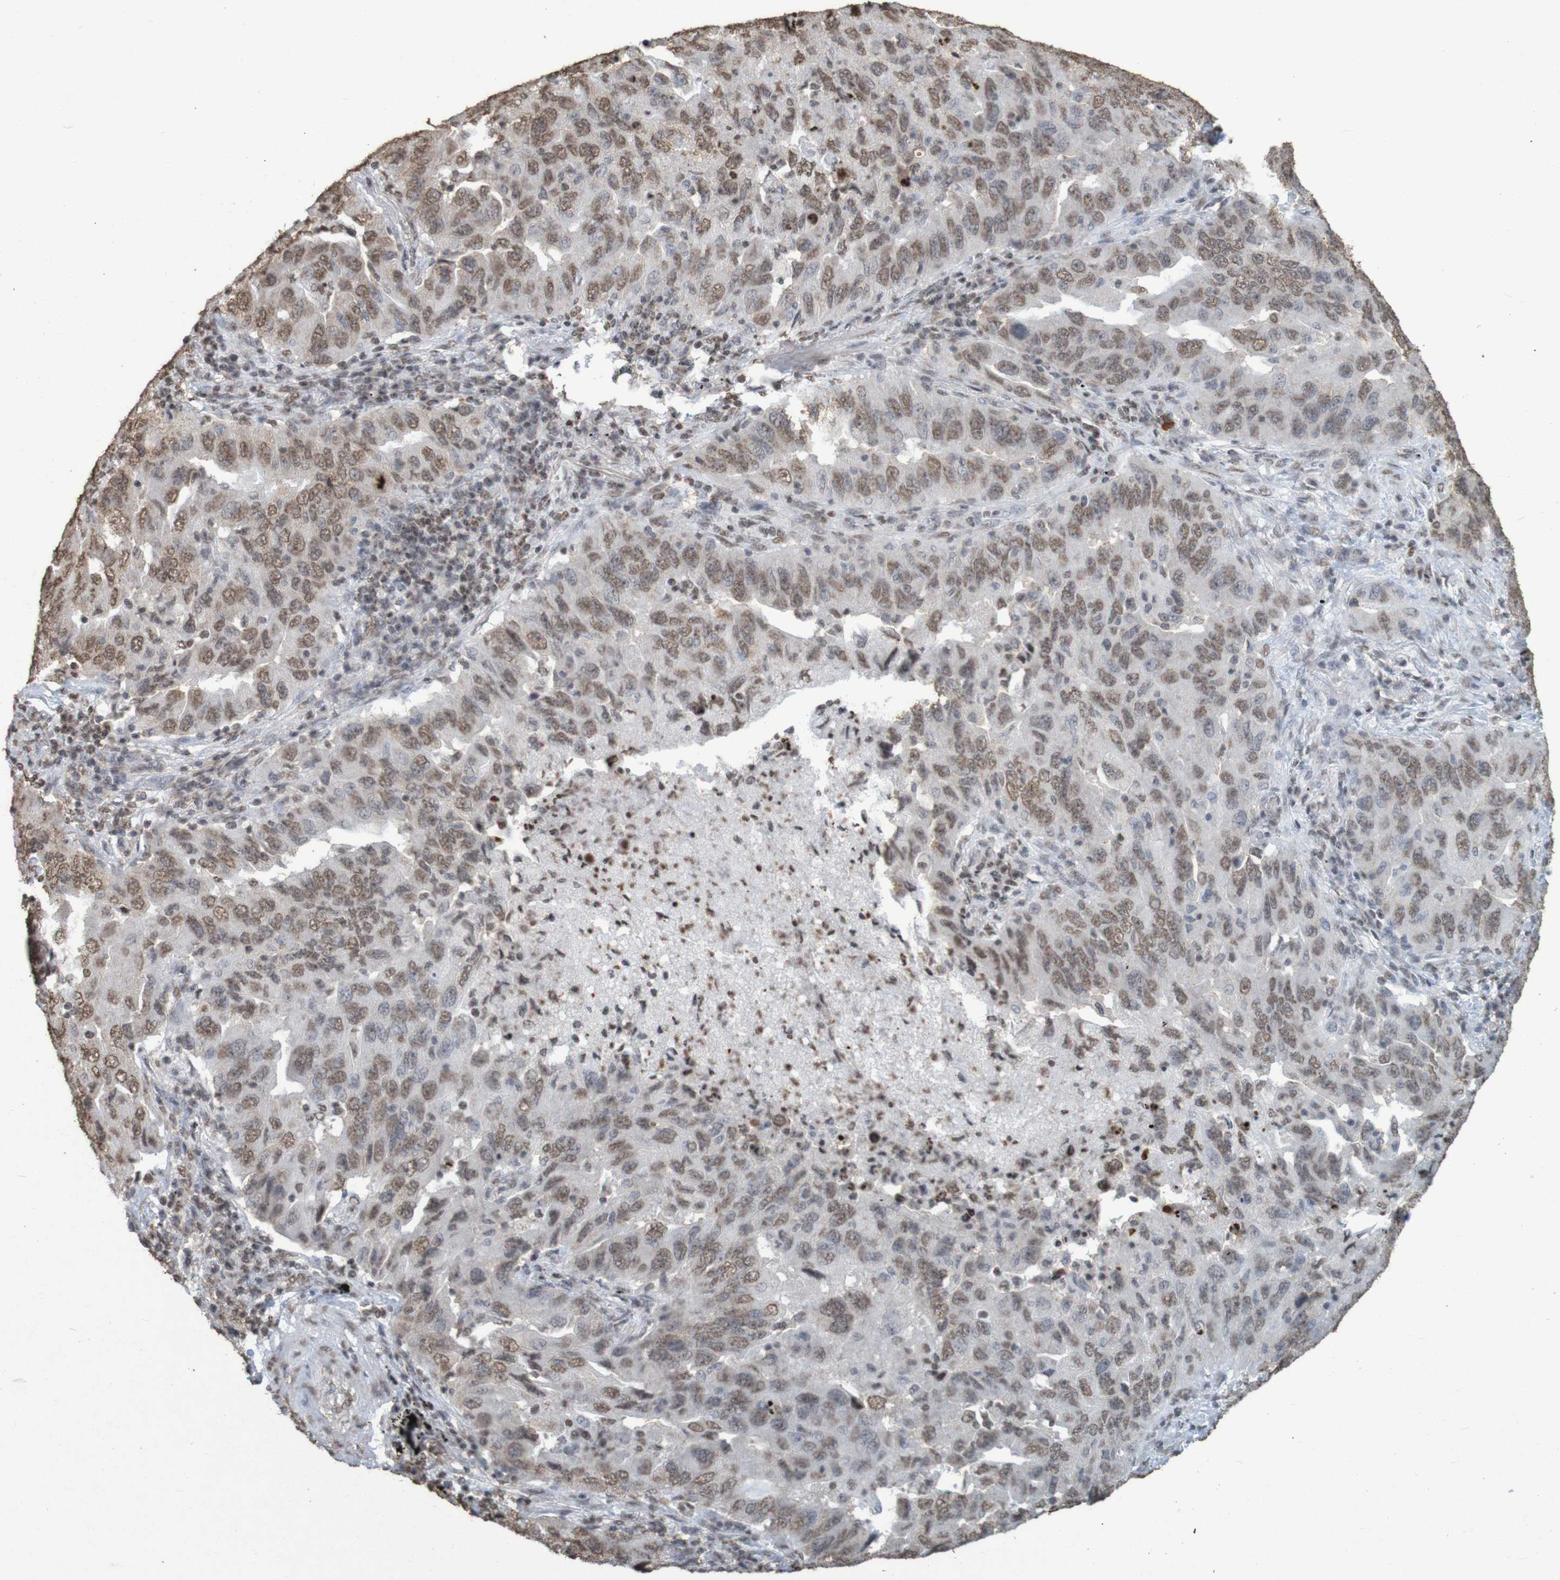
{"staining": {"intensity": "moderate", "quantity": ">75%", "location": "nuclear"}, "tissue": "lung cancer", "cell_type": "Tumor cells", "image_type": "cancer", "snomed": [{"axis": "morphology", "description": "Adenocarcinoma, NOS"}, {"axis": "topography", "description": "Lung"}], "caption": "Lung cancer (adenocarcinoma) stained with immunohistochemistry (IHC) shows moderate nuclear staining in about >75% of tumor cells.", "gene": "GFI1", "patient": {"sex": "female", "age": 65}}